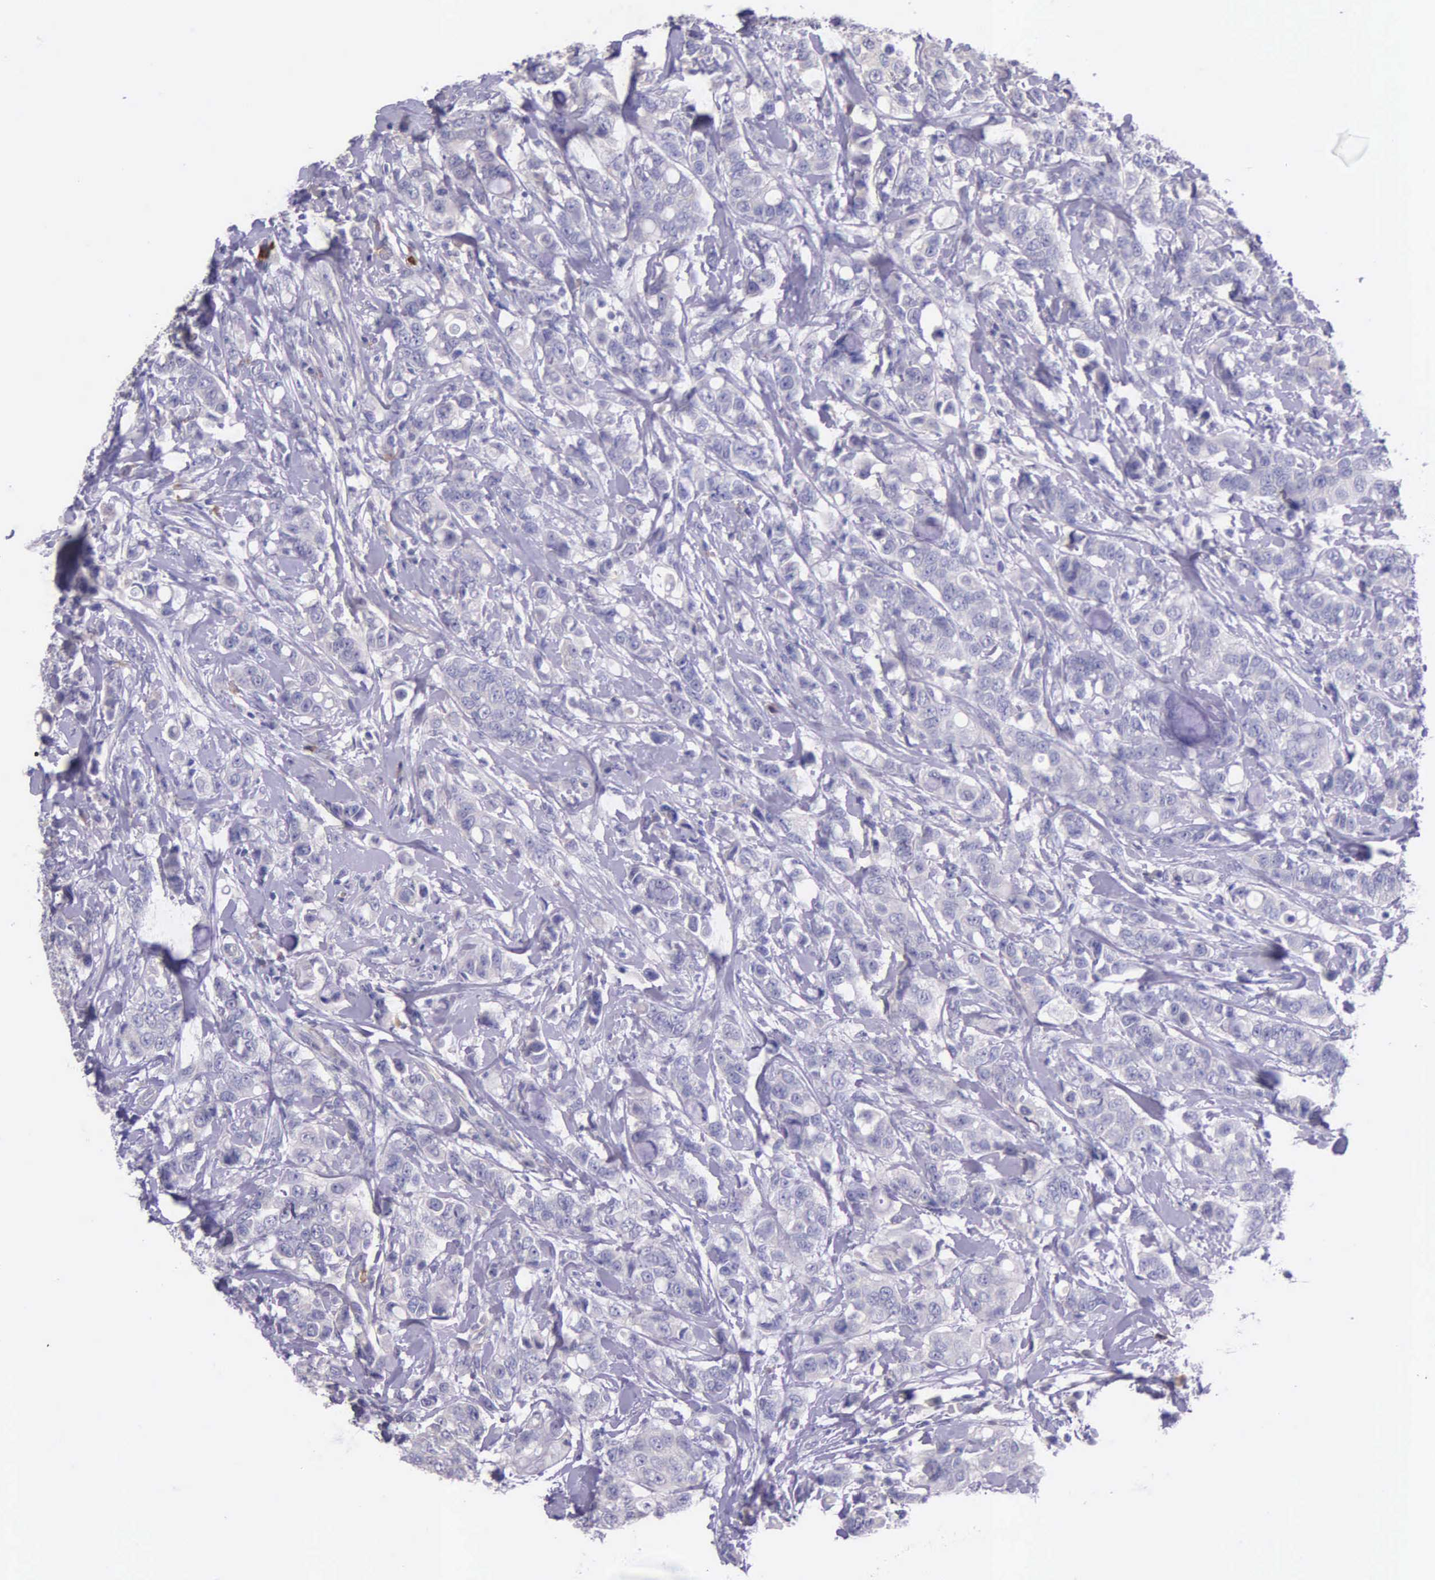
{"staining": {"intensity": "negative", "quantity": "none", "location": "none"}, "tissue": "breast cancer", "cell_type": "Tumor cells", "image_type": "cancer", "snomed": [{"axis": "morphology", "description": "Duct carcinoma"}, {"axis": "topography", "description": "Breast"}], "caption": "This is an immunohistochemistry (IHC) image of breast intraductal carcinoma. There is no staining in tumor cells.", "gene": "THSD7A", "patient": {"sex": "female", "age": 27}}